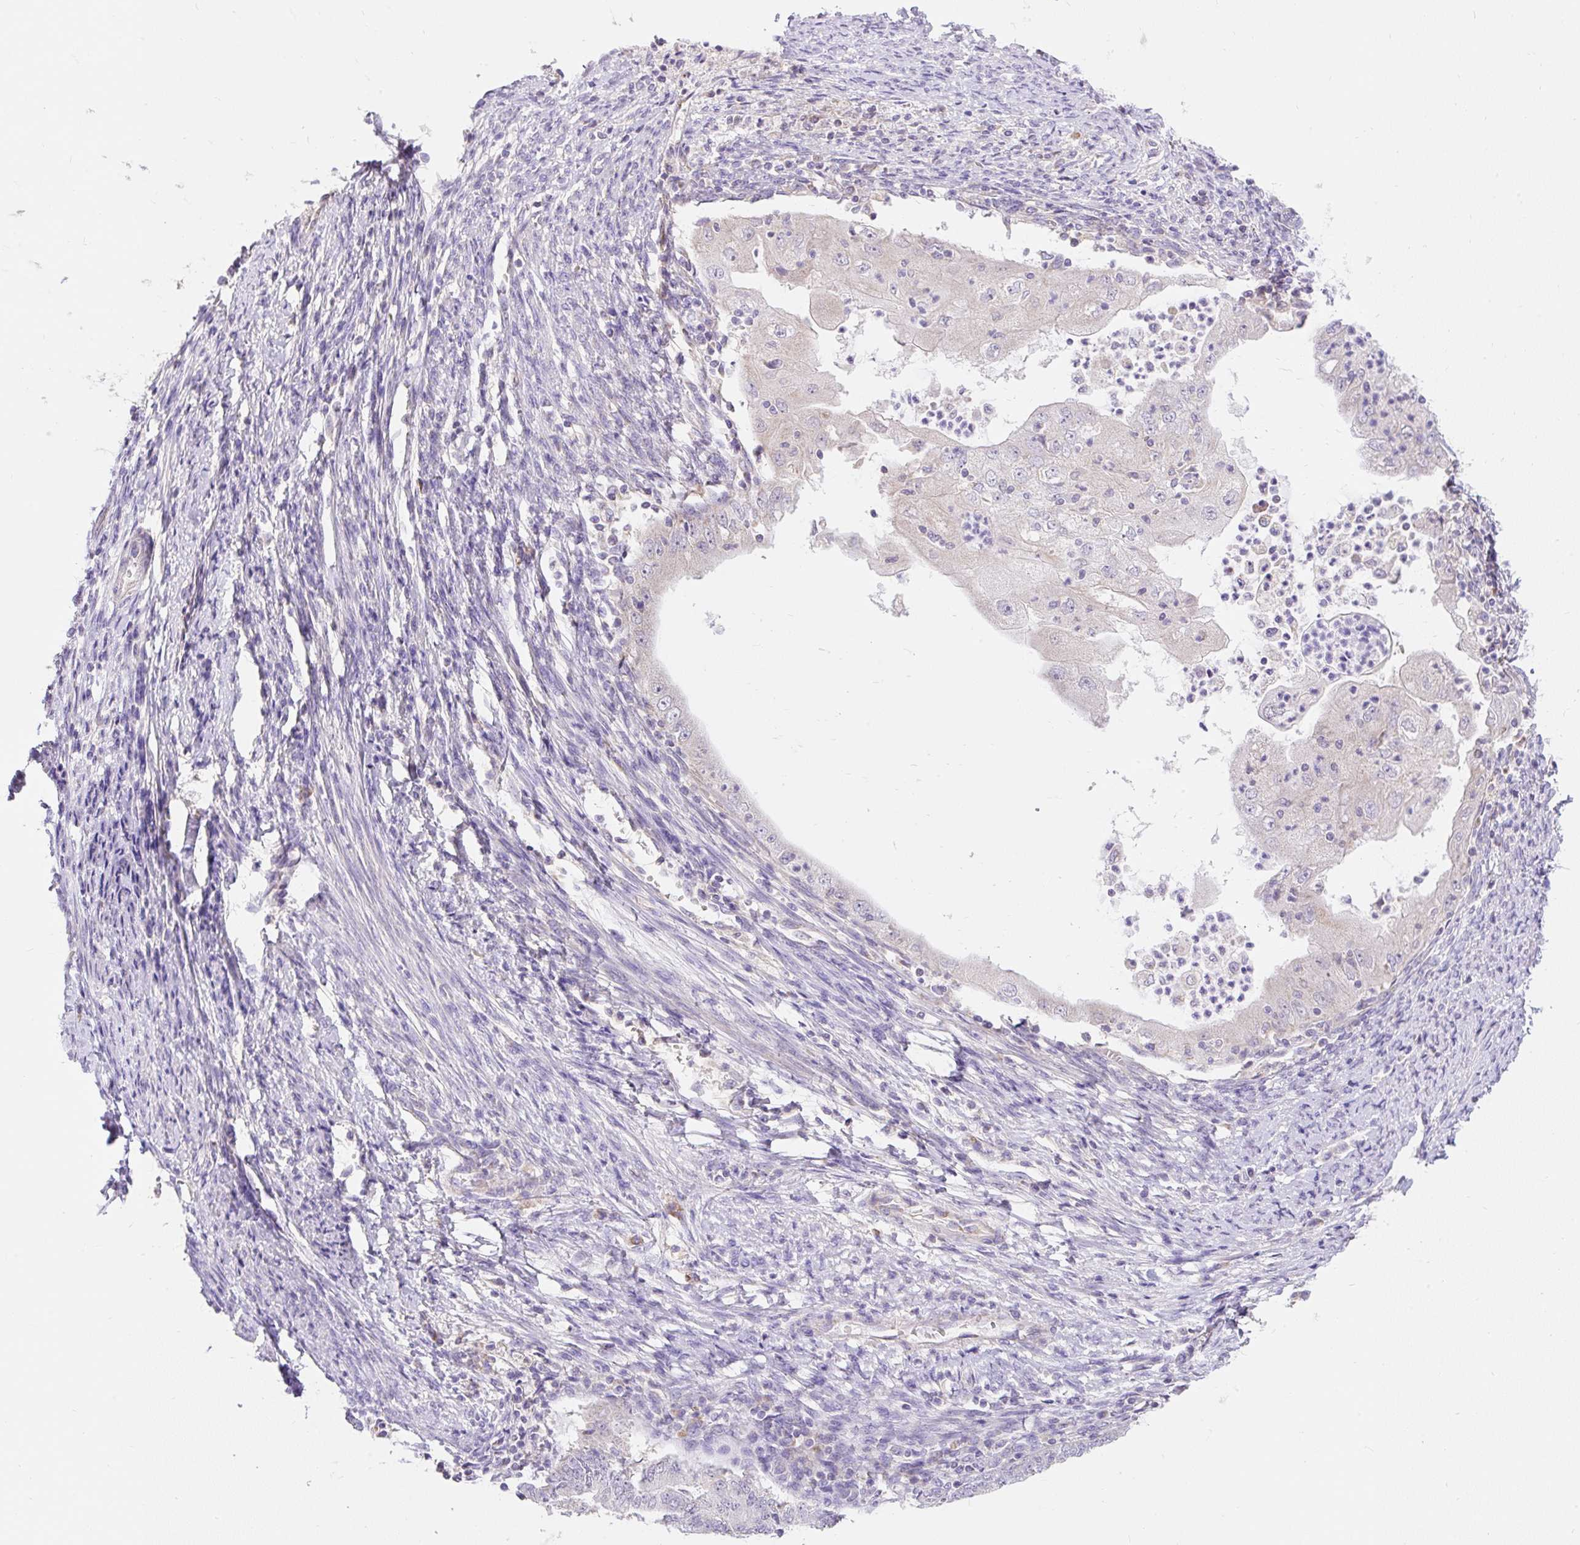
{"staining": {"intensity": "negative", "quantity": "none", "location": "none"}, "tissue": "endometrial cancer", "cell_type": "Tumor cells", "image_type": "cancer", "snomed": [{"axis": "morphology", "description": "Adenocarcinoma, NOS"}, {"axis": "topography", "description": "Endometrium"}], "caption": "Micrograph shows no protein positivity in tumor cells of endometrial adenocarcinoma tissue. (Immunohistochemistry, brightfield microscopy, high magnification).", "gene": "PMAIP1", "patient": {"sex": "female", "age": 70}}